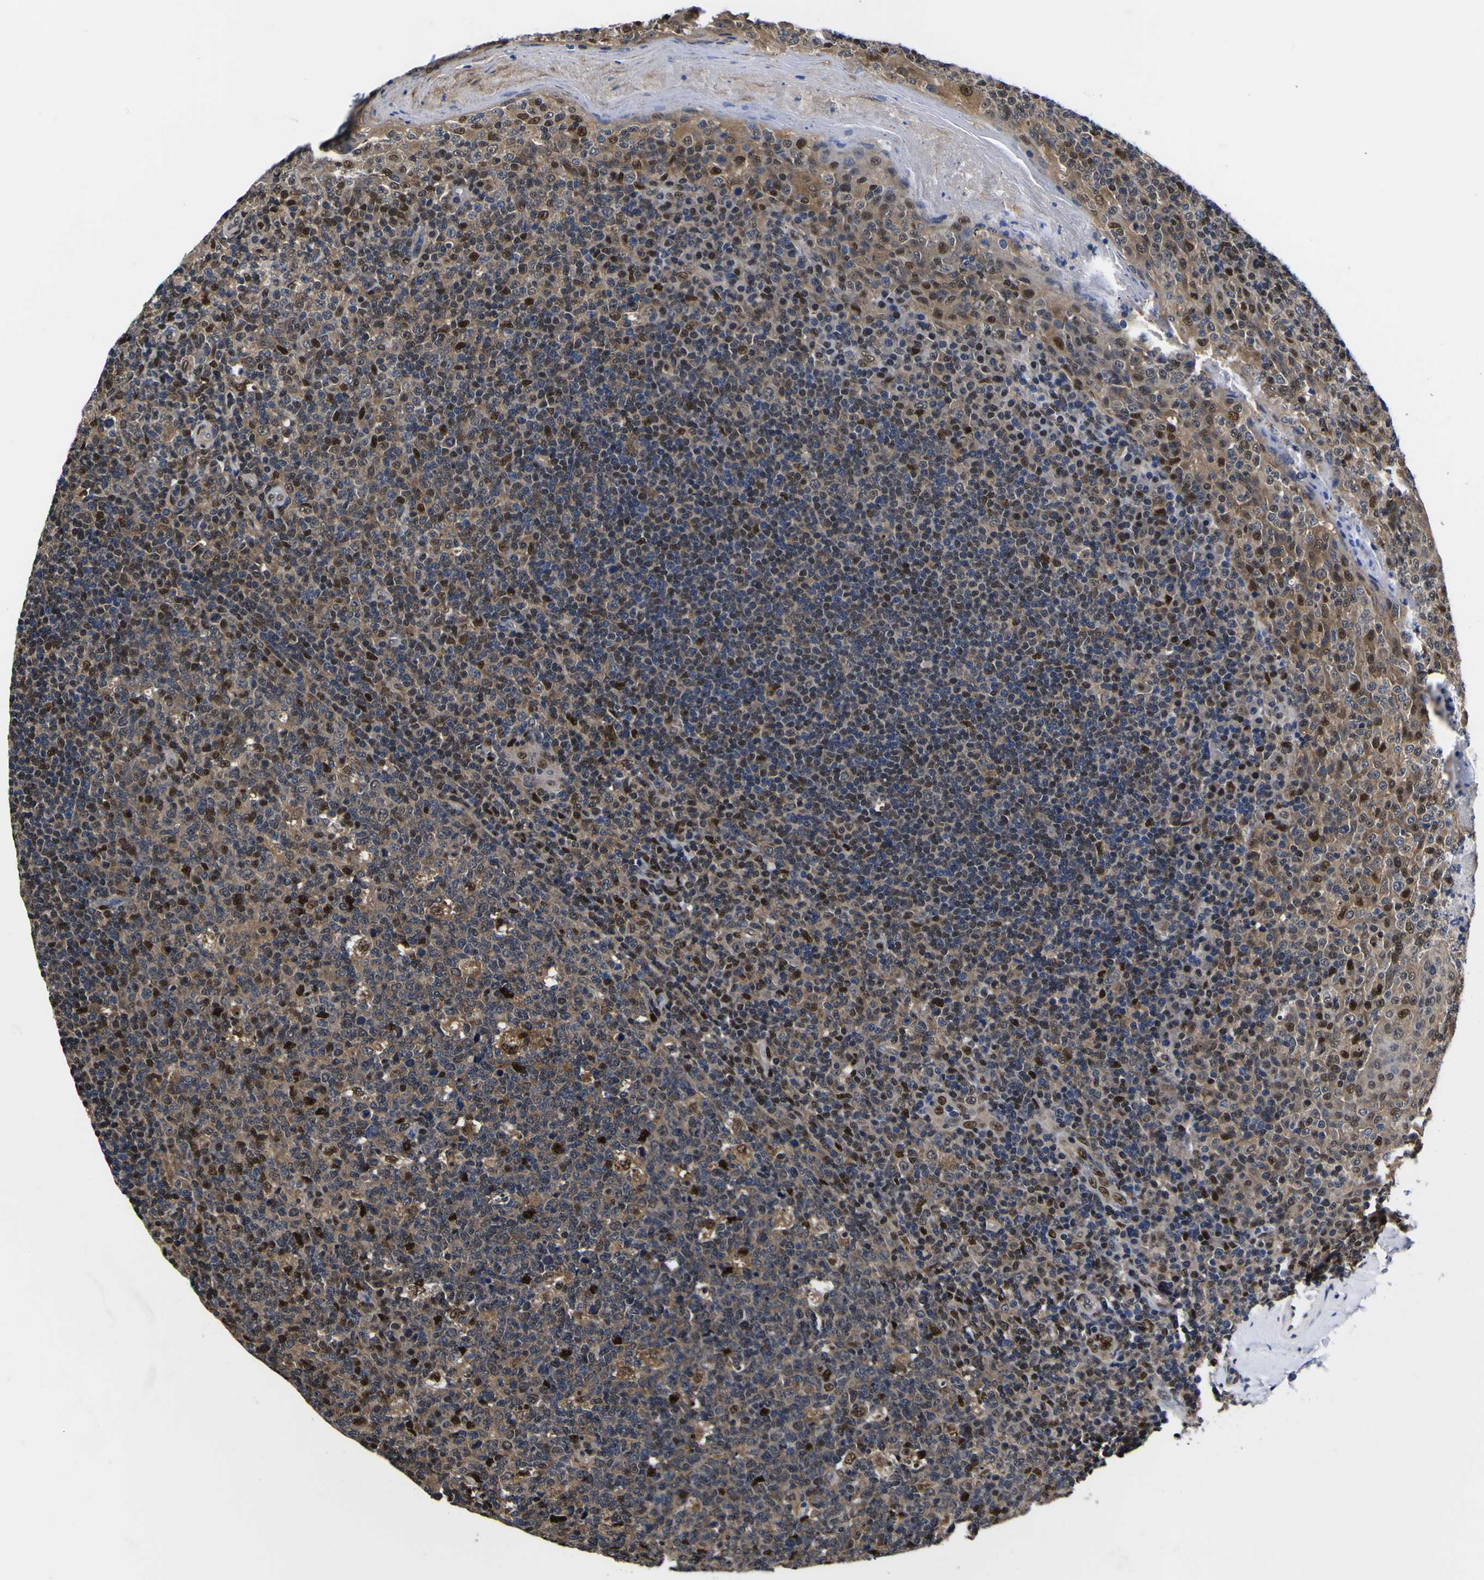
{"staining": {"intensity": "strong", "quantity": "<25%", "location": "cytoplasmic/membranous,nuclear"}, "tissue": "tonsil", "cell_type": "Germinal center cells", "image_type": "normal", "snomed": [{"axis": "morphology", "description": "Normal tissue, NOS"}, {"axis": "topography", "description": "Tonsil"}], "caption": "Immunohistochemistry (IHC) histopathology image of benign tonsil: human tonsil stained using immunohistochemistry (IHC) exhibits medium levels of strong protein expression localized specifically in the cytoplasmic/membranous,nuclear of germinal center cells, appearing as a cytoplasmic/membranous,nuclear brown color.", "gene": "FAM110B", "patient": {"sex": "male", "age": 17}}